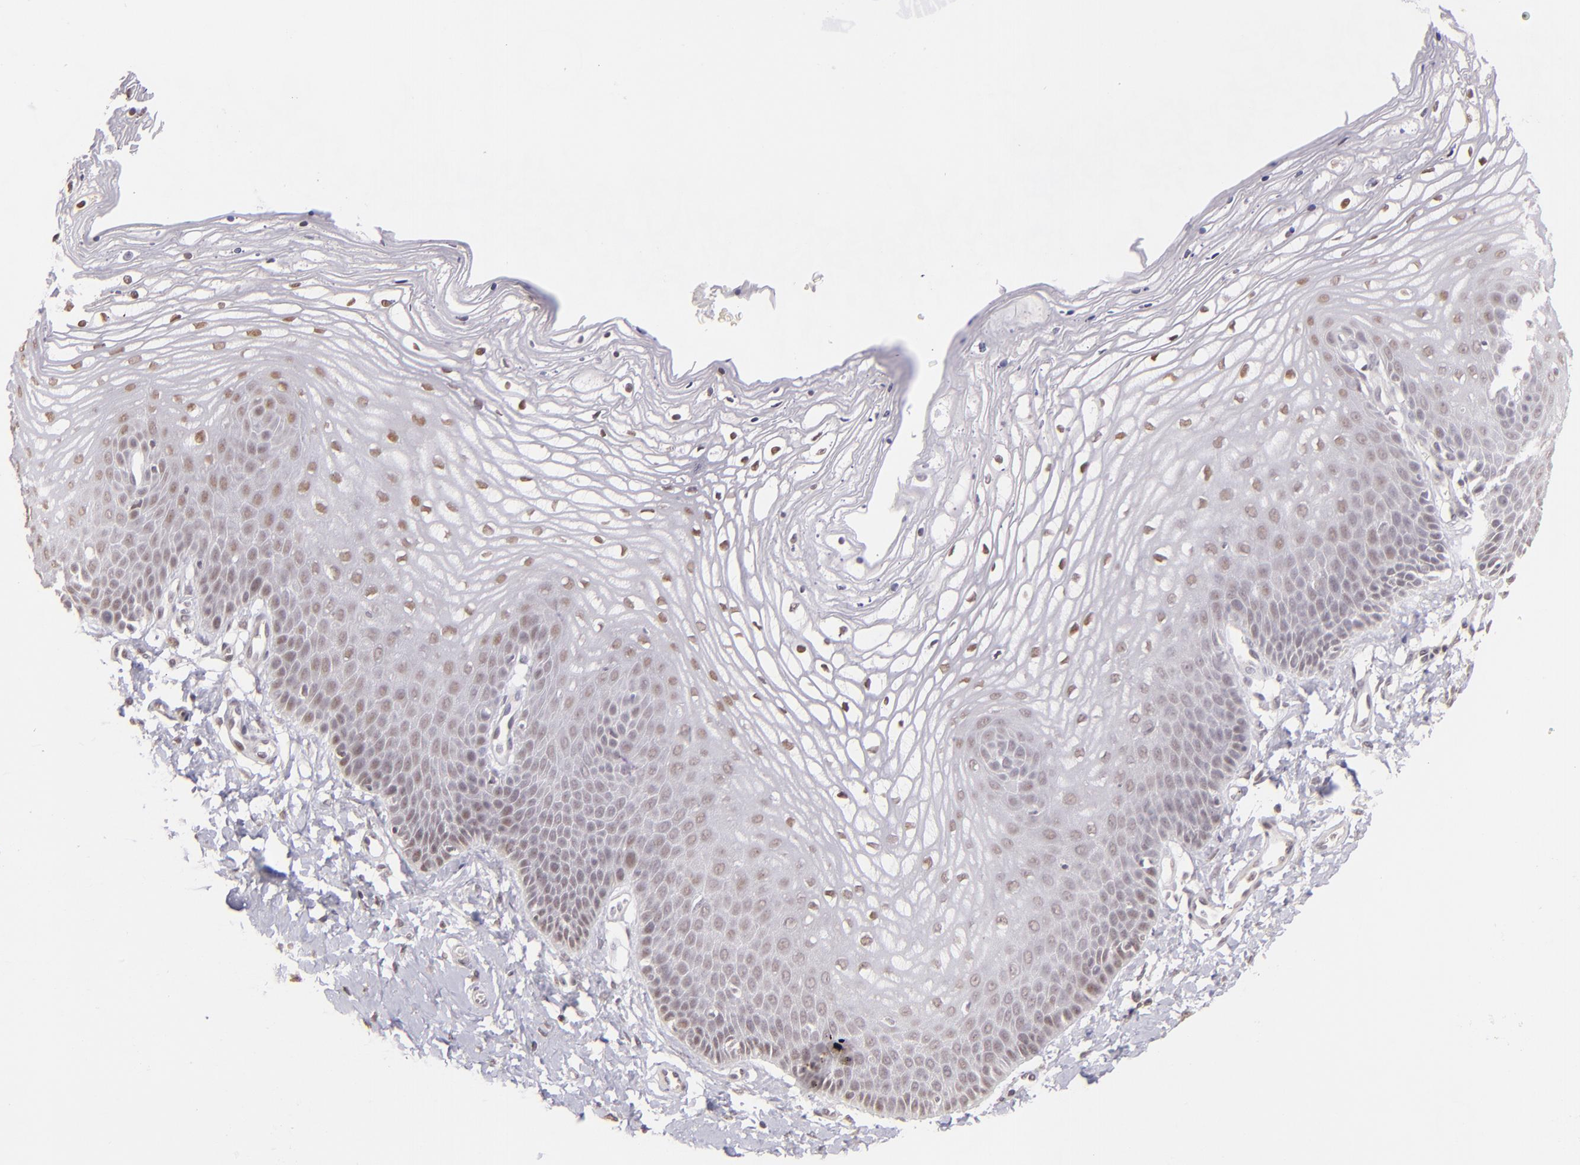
{"staining": {"intensity": "weak", "quantity": "<25%", "location": "nuclear"}, "tissue": "vagina", "cell_type": "Squamous epithelial cells", "image_type": "normal", "snomed": [{"axis": "morphology", "description": "Normal tissue, NOS"}, {"axis": "topography", "description": "Vagina"}], "caption": "An IHC image of unremarkable vagina is shown. There is no staining in squamous epithelial cells of vagina.", "gene": "RARB", "patient": {"sex": "female", "age": 68}}